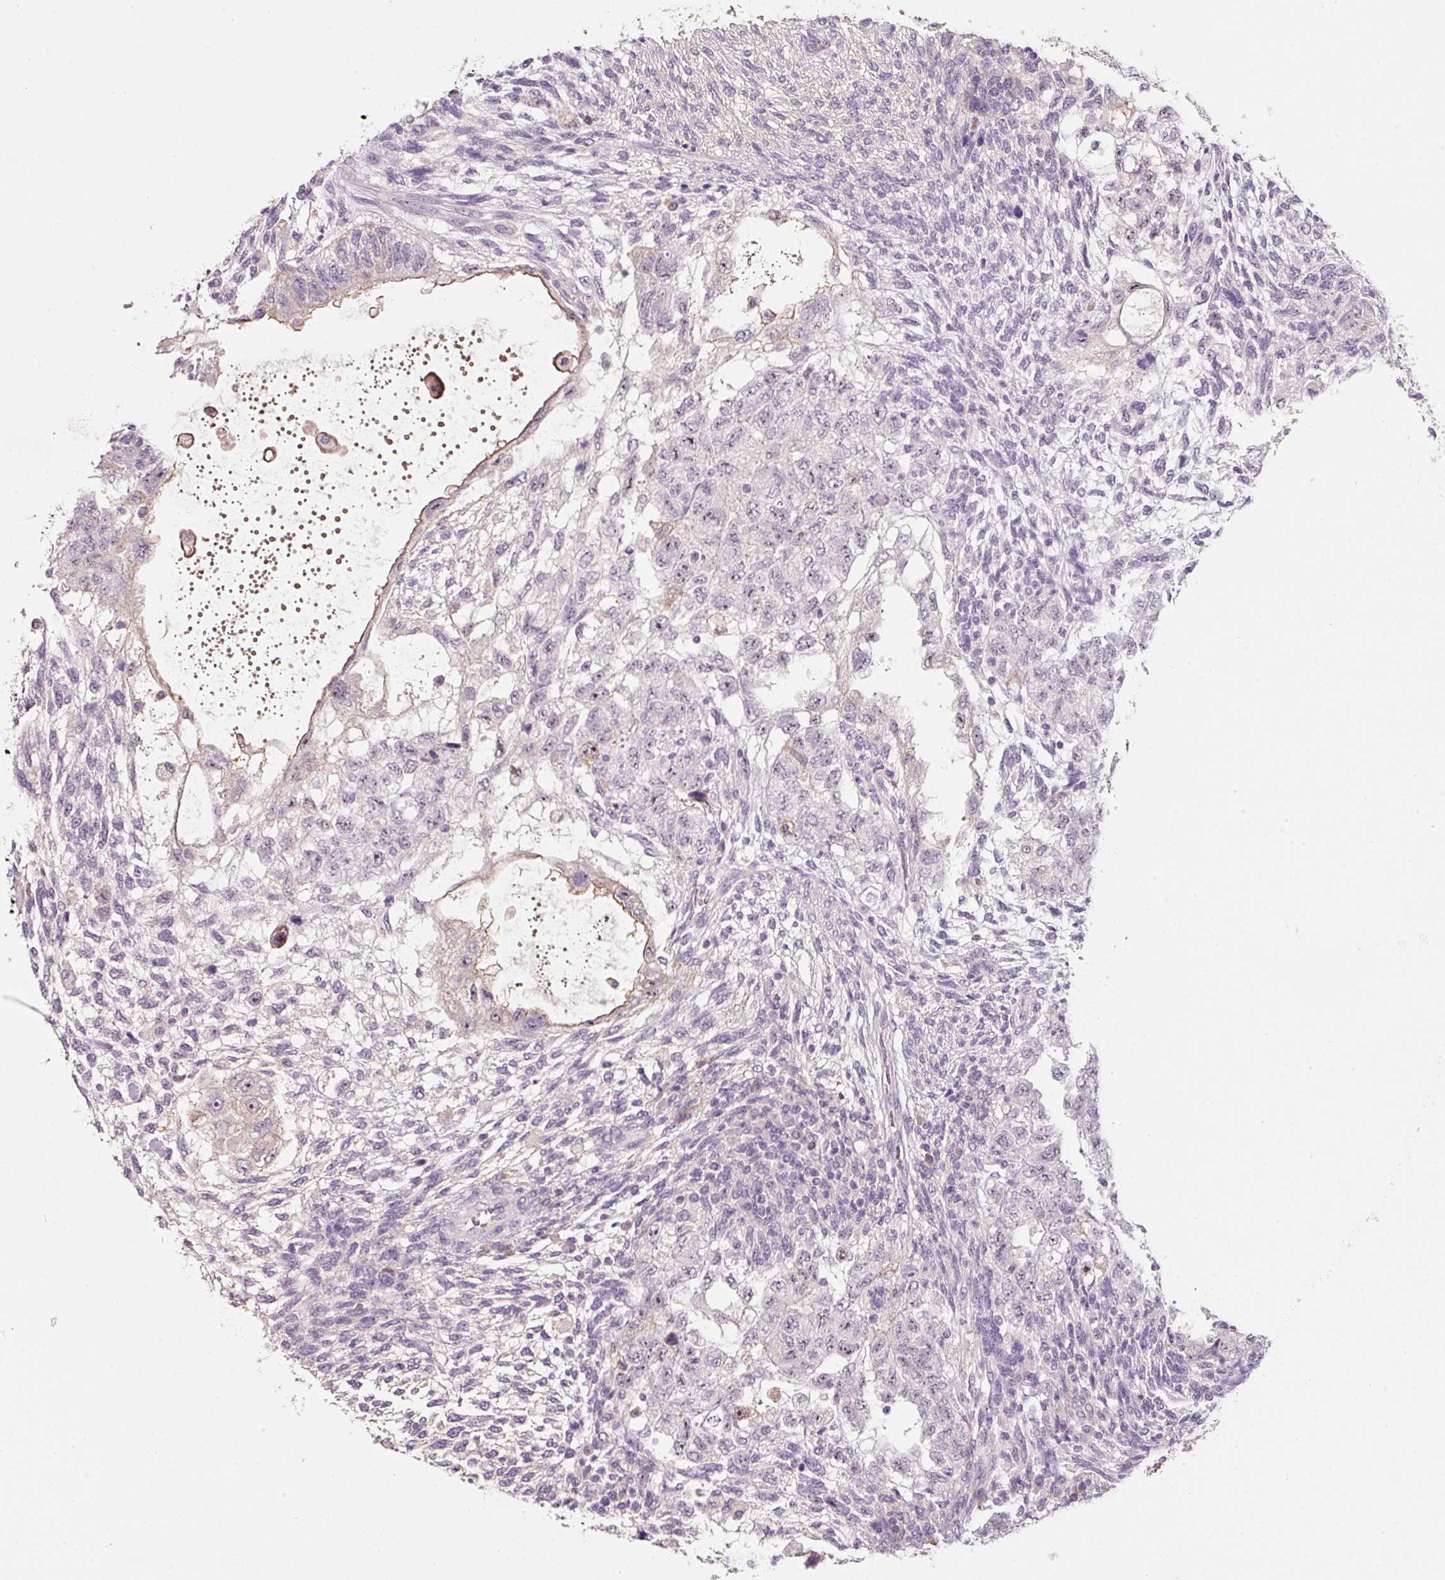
{"staining": {"intensity": "moderate", "quantity": "<25%", "location": "nuclear"}, "tissue": "testis cancer", "cell_type": "Tumor cells", "image_type": "cancer", "snomed": [{"axis": "morphology", "description": "Normal tissue, NOS"}, {"axis": "morphology", "description": "Carcinoma, Embryonal, NOS"}, {"axis": "topography", "description": "Testis"}], "caption": "Immunohistochemical staining of testis embryonal carcinoma demonstrates low levels of moderate nuclear positivity in approximately <25% of tumor cells.", "gene": "TMEM37", "patient": {"sex": "male", "age": 36}}